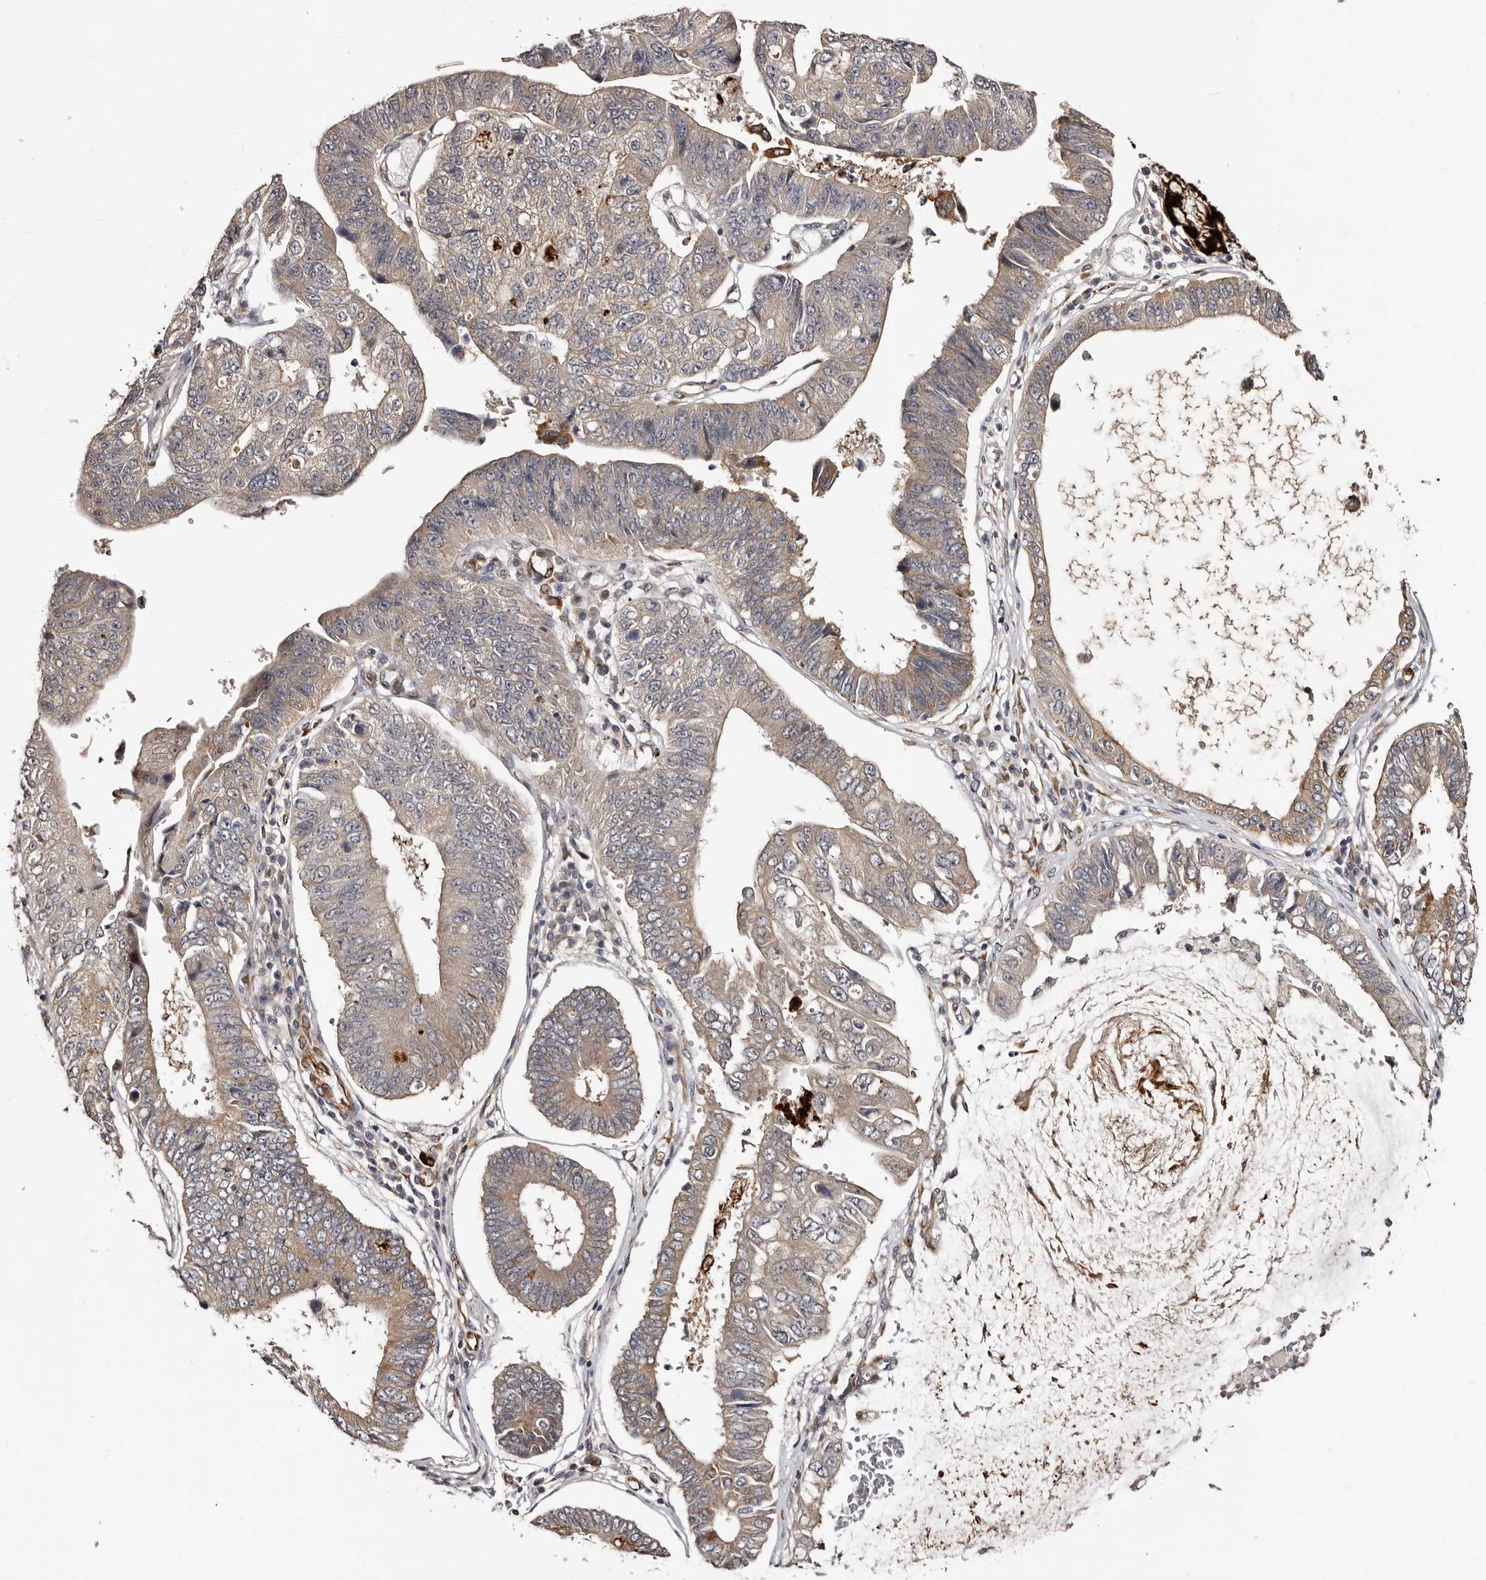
{"staining": {"intensity": "weak", "quantity": "25%-75%", "location": "cytoplasmic/membranous"}, "tissue": "stomach cancer", "cell_type": "Tumor cells", "image_type": "cancer", "snomed": [{"axis": "morphology", "description": "Adenocarcinoma, NOS"}, {"axis": "topography", "description": "Stomach"}], "caption": "Human adenocarcinoma (stomach) stained with a protein marker shows weak staining in tumor cells.", "gene": "TBC1D22B", "patient": {"sex": "male", "age": 59}}